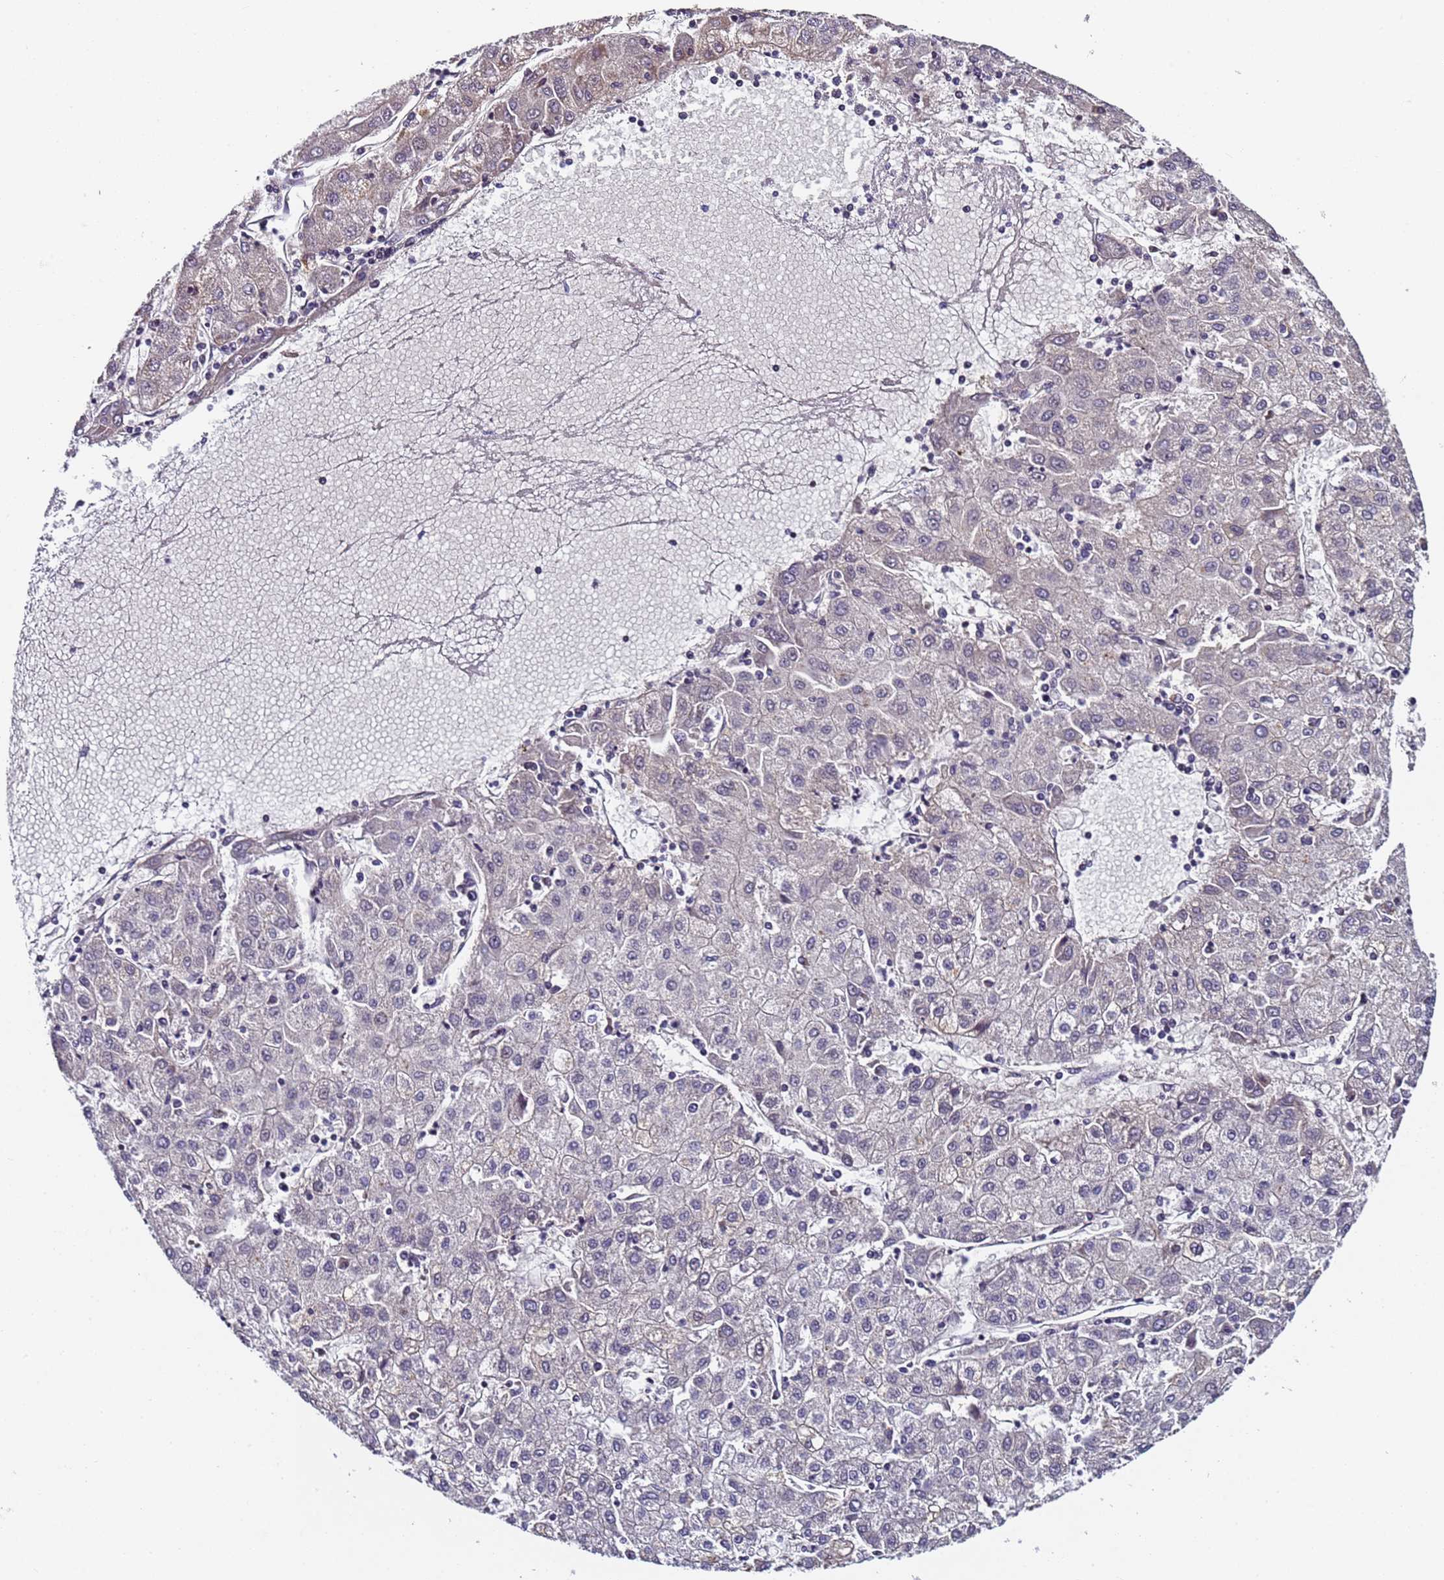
{"staining": {"intensity": "negative", "quantity": "none", "location": "none"}, "tissue": "liver cancer", "cell_type": "Tumor cells", "image_type": "cancer", "snomed": [{"axis": "morphology", "description": "Carcinoma, Hepatocellular, NOS"}, {"axis": "topography", "description": "Liver"}], "caption": "Tumor cells show no significant staining in liver hepatocellular carcinoma.", "gene": "FNBP4", "patient": {"sex": "male", "age": 72}}